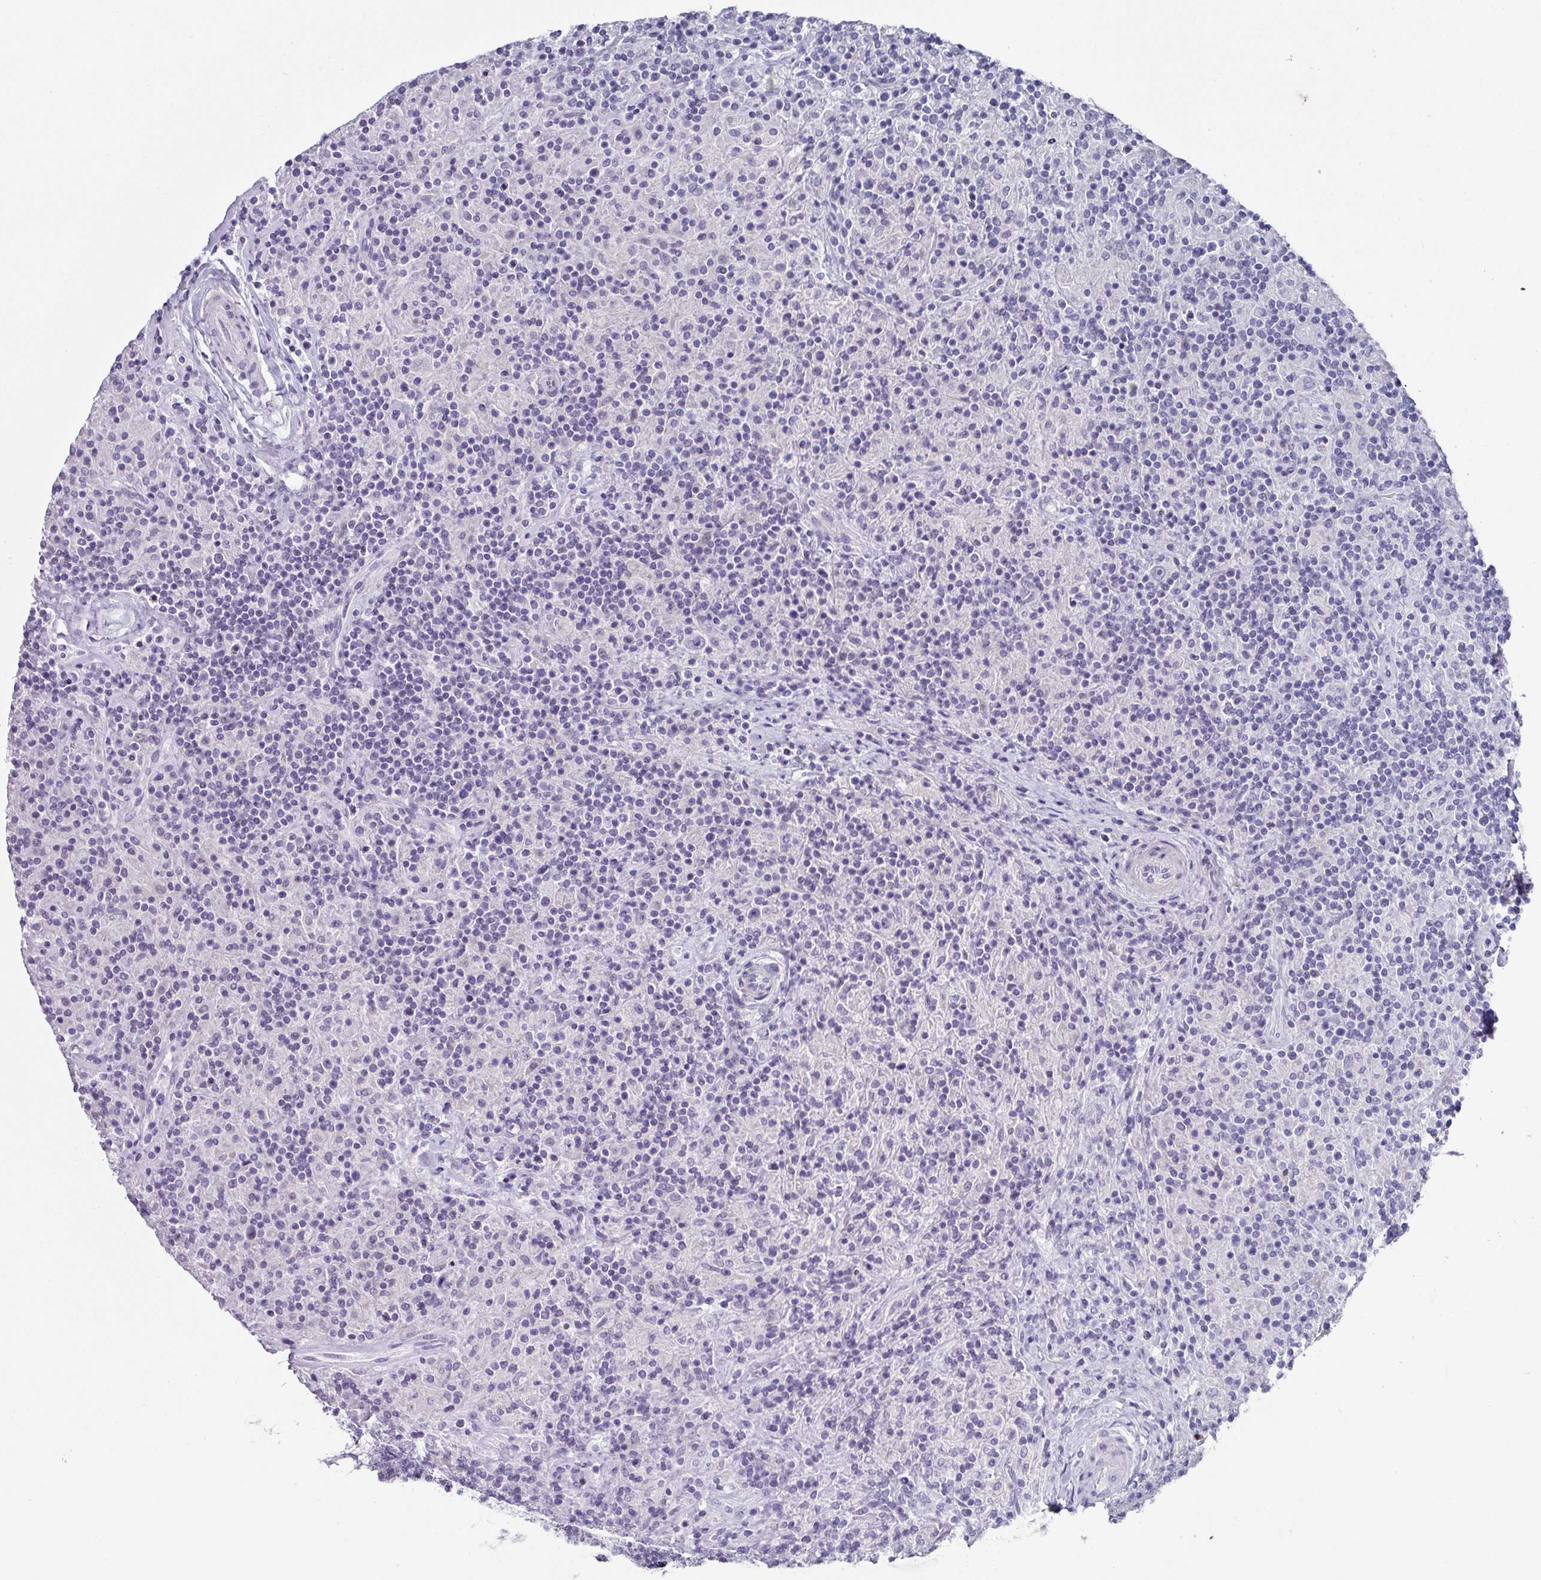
{"staining": {"intensity": "negative", "quantity": "none", "location": "none"}, "tissue": "lymphoma", "cell_type": "Tumor cells", "image_type": "cancer", "snomed": [{"axis": "morphology", "description": "Hodgkin's disease, NOS"}, {"axis": "topography", "description": "Lymph node"}], "caption": "The immunohistochemistry (IHC) histopathology image has no significant positivity in tumor cells of lymphoma tissue.", "gene": "DEFB115", "patient": {"sex": "male", "age": 70}}